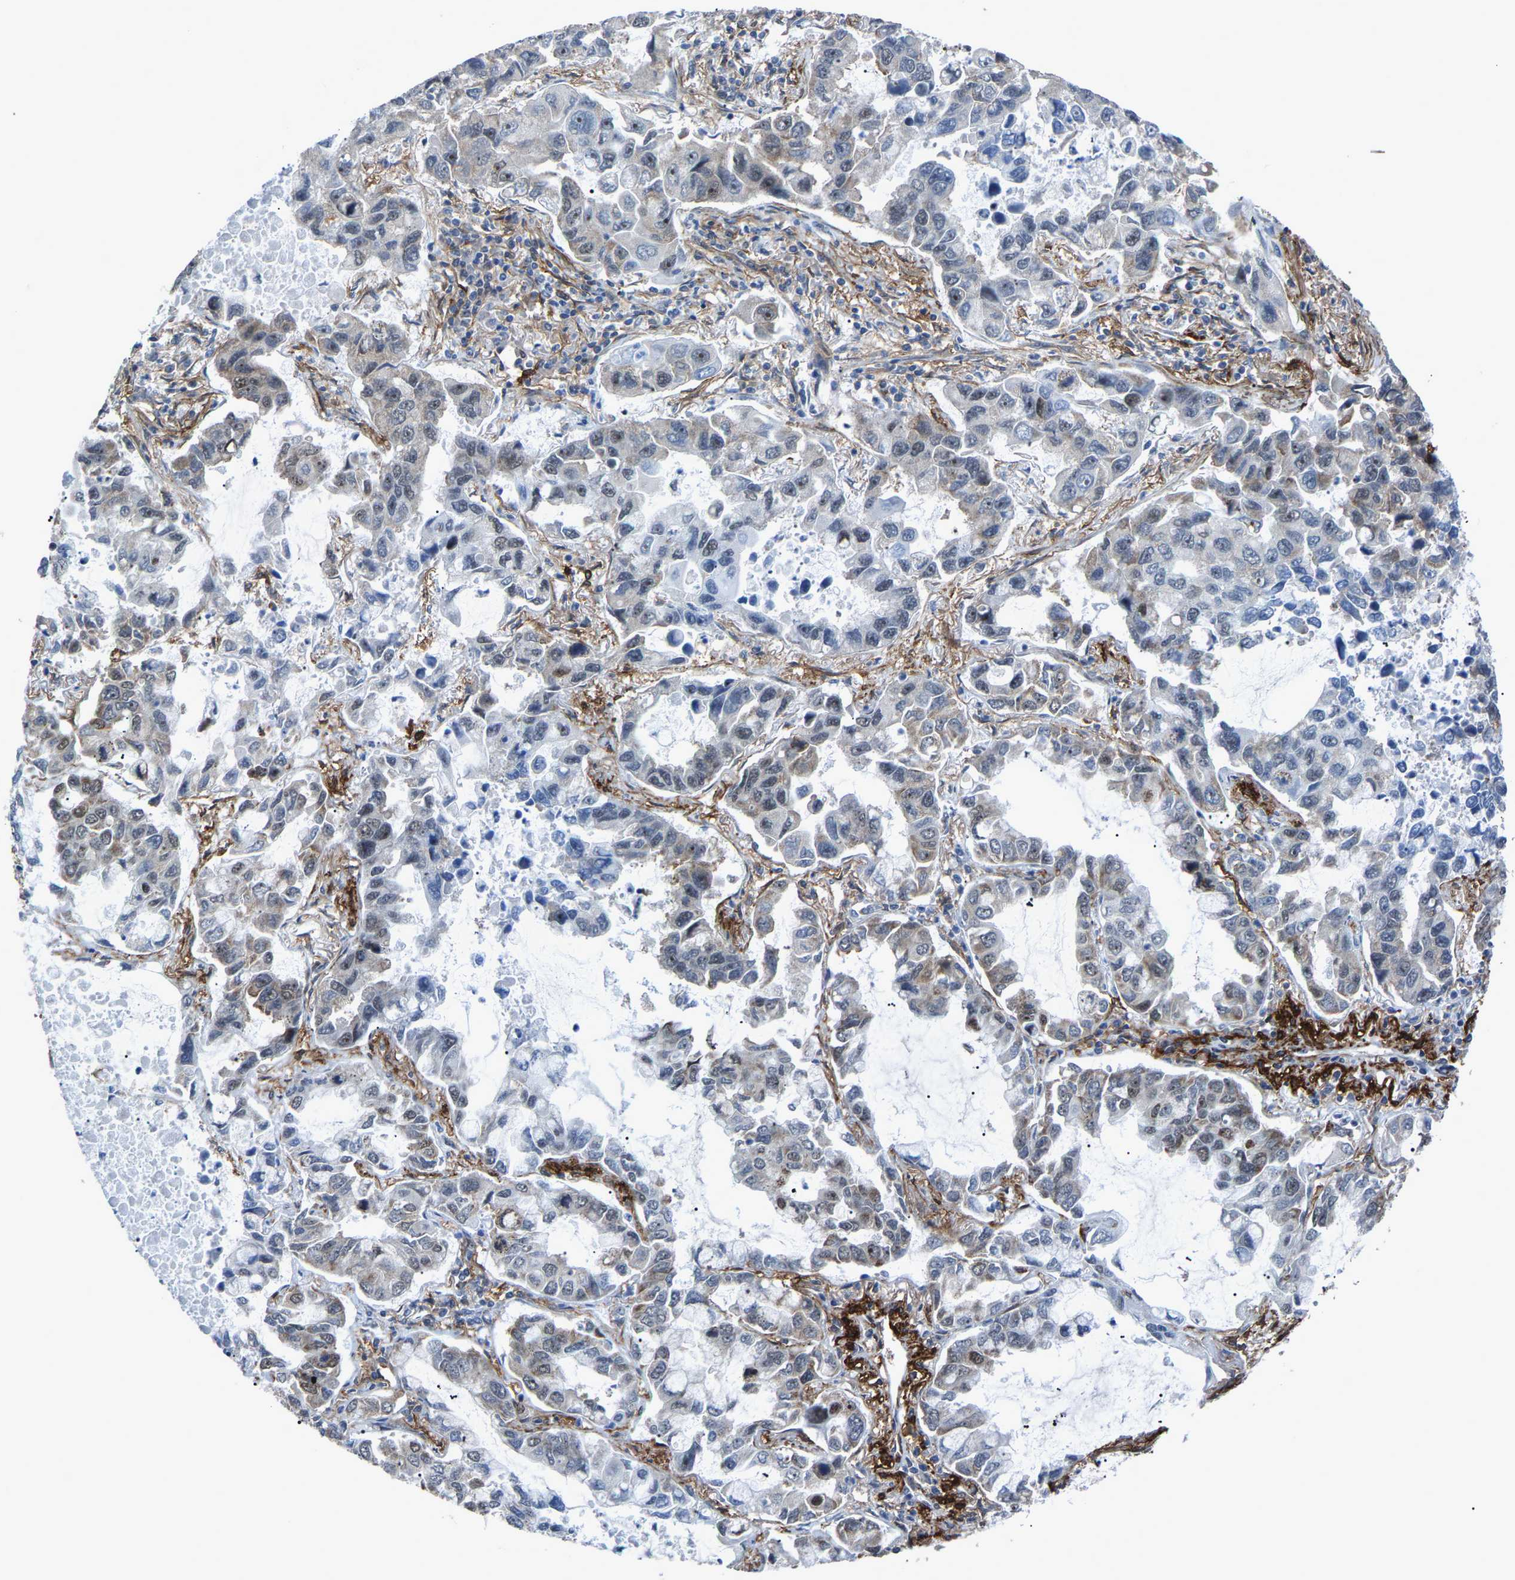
{"staining": {"intensity": "weak", "quantity": "<25%", "location": "cytoplasmic/membranous,nuclear"}, "tissue": "lung cancer", "cell_type": "Tumor cells", "image_type": "cancer", "snomed": [{"axis": "morphology", "description": "Adenocarcinoma, NOS"}, {"axis": "topography", "description": "Lung"}], "caption": "Immunohistochemistry (IHC) photomicrograph of lung adenocarcinoma stained for a protein (brown), which displays no expression in tumor cells.", "gene": "DDX5", "patient": {"sex": "male", "age": 64}}